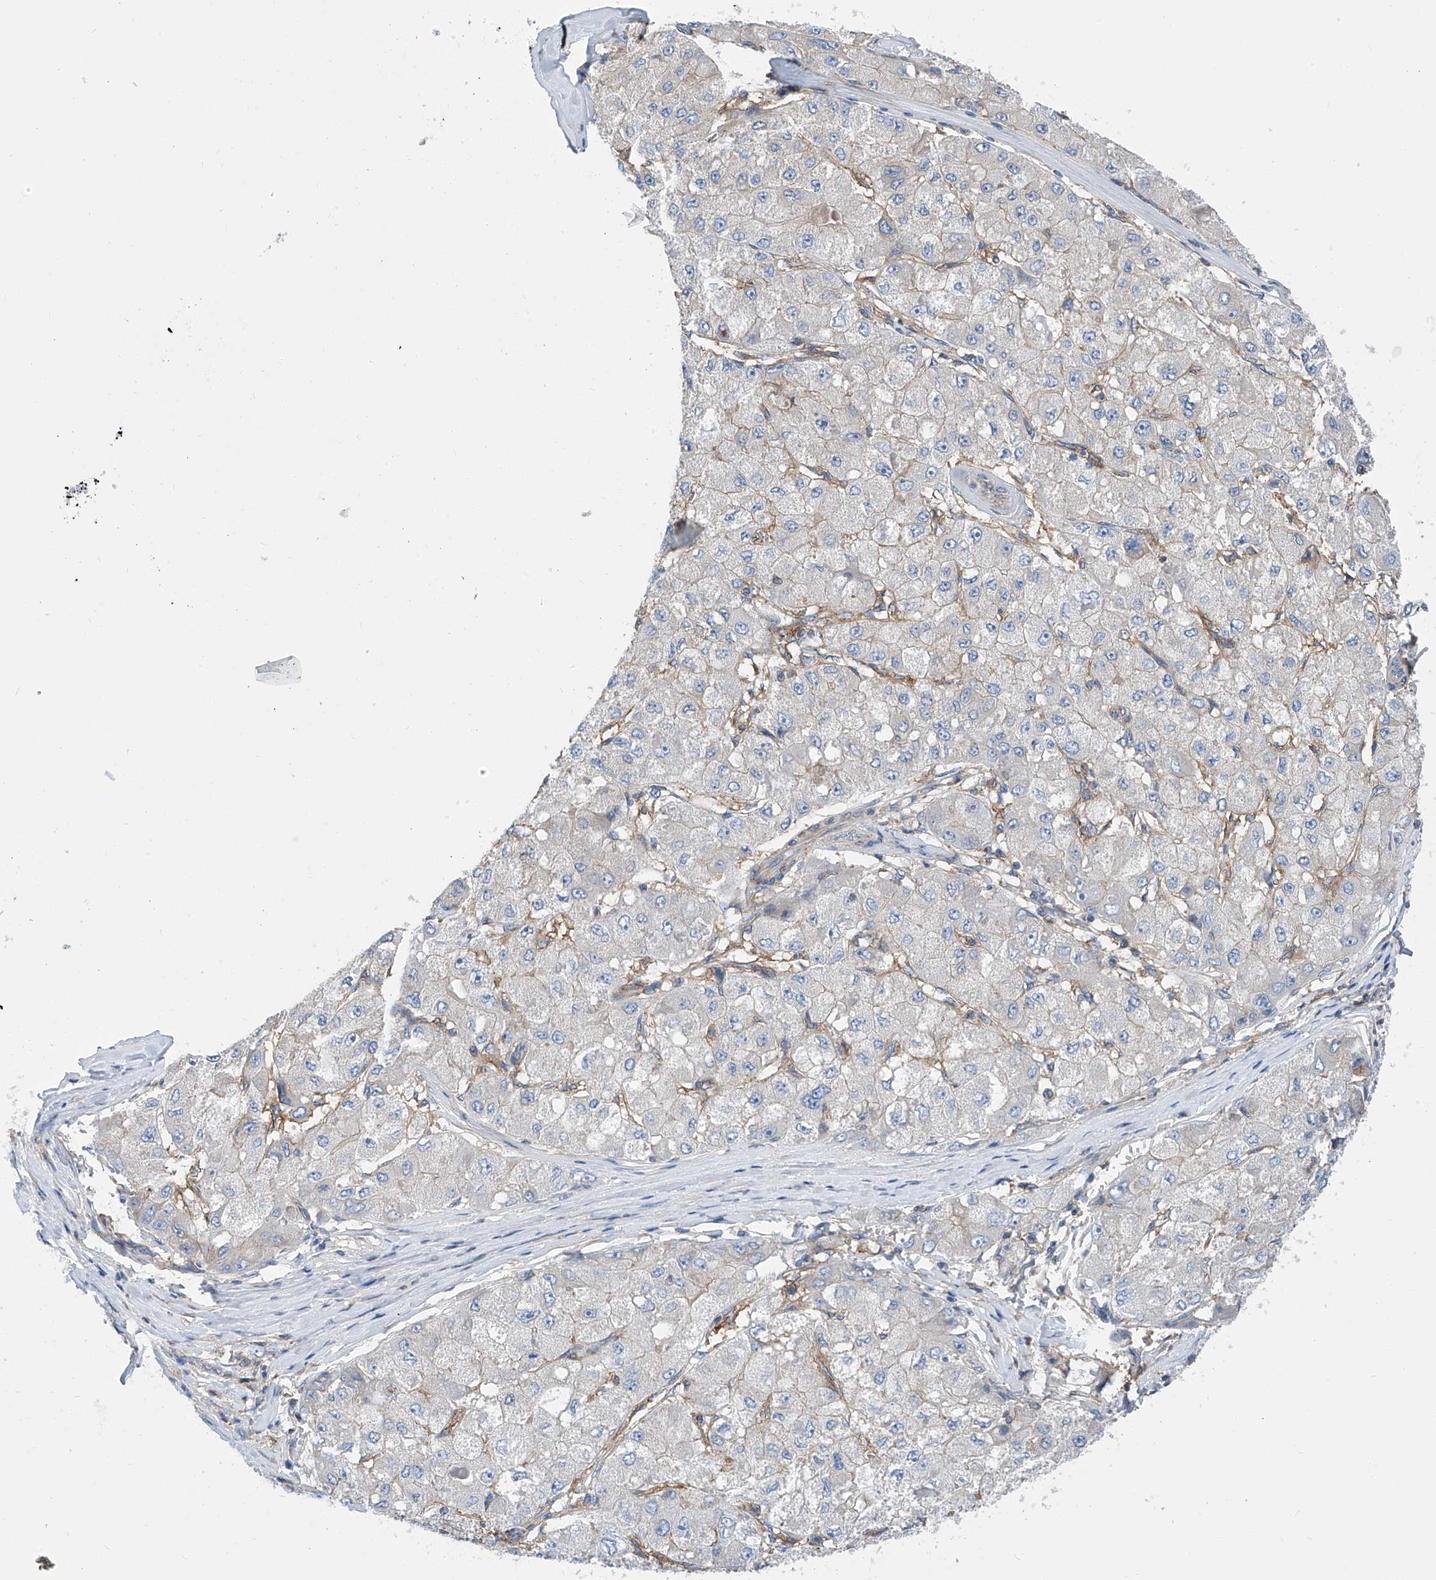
{"staining": {"intensity": "negative", "quantity": "none", "location": "none"}, "tissue": "liver cancer", "cell_type": "Tumor cells", "image_type": "cancer", "snomed": [{"axis": "morphology", "description": "Carcinoma, Hepatocellular, NOS"}, {"axis": "topography", "description": "Liver"}], "caption": "The photomicrograph shows no significant expression in tumor cells of hepatocellular carcinoma (liver).", "gene": "P2RX7", "patient": {"sex": "male", "age": 80}}